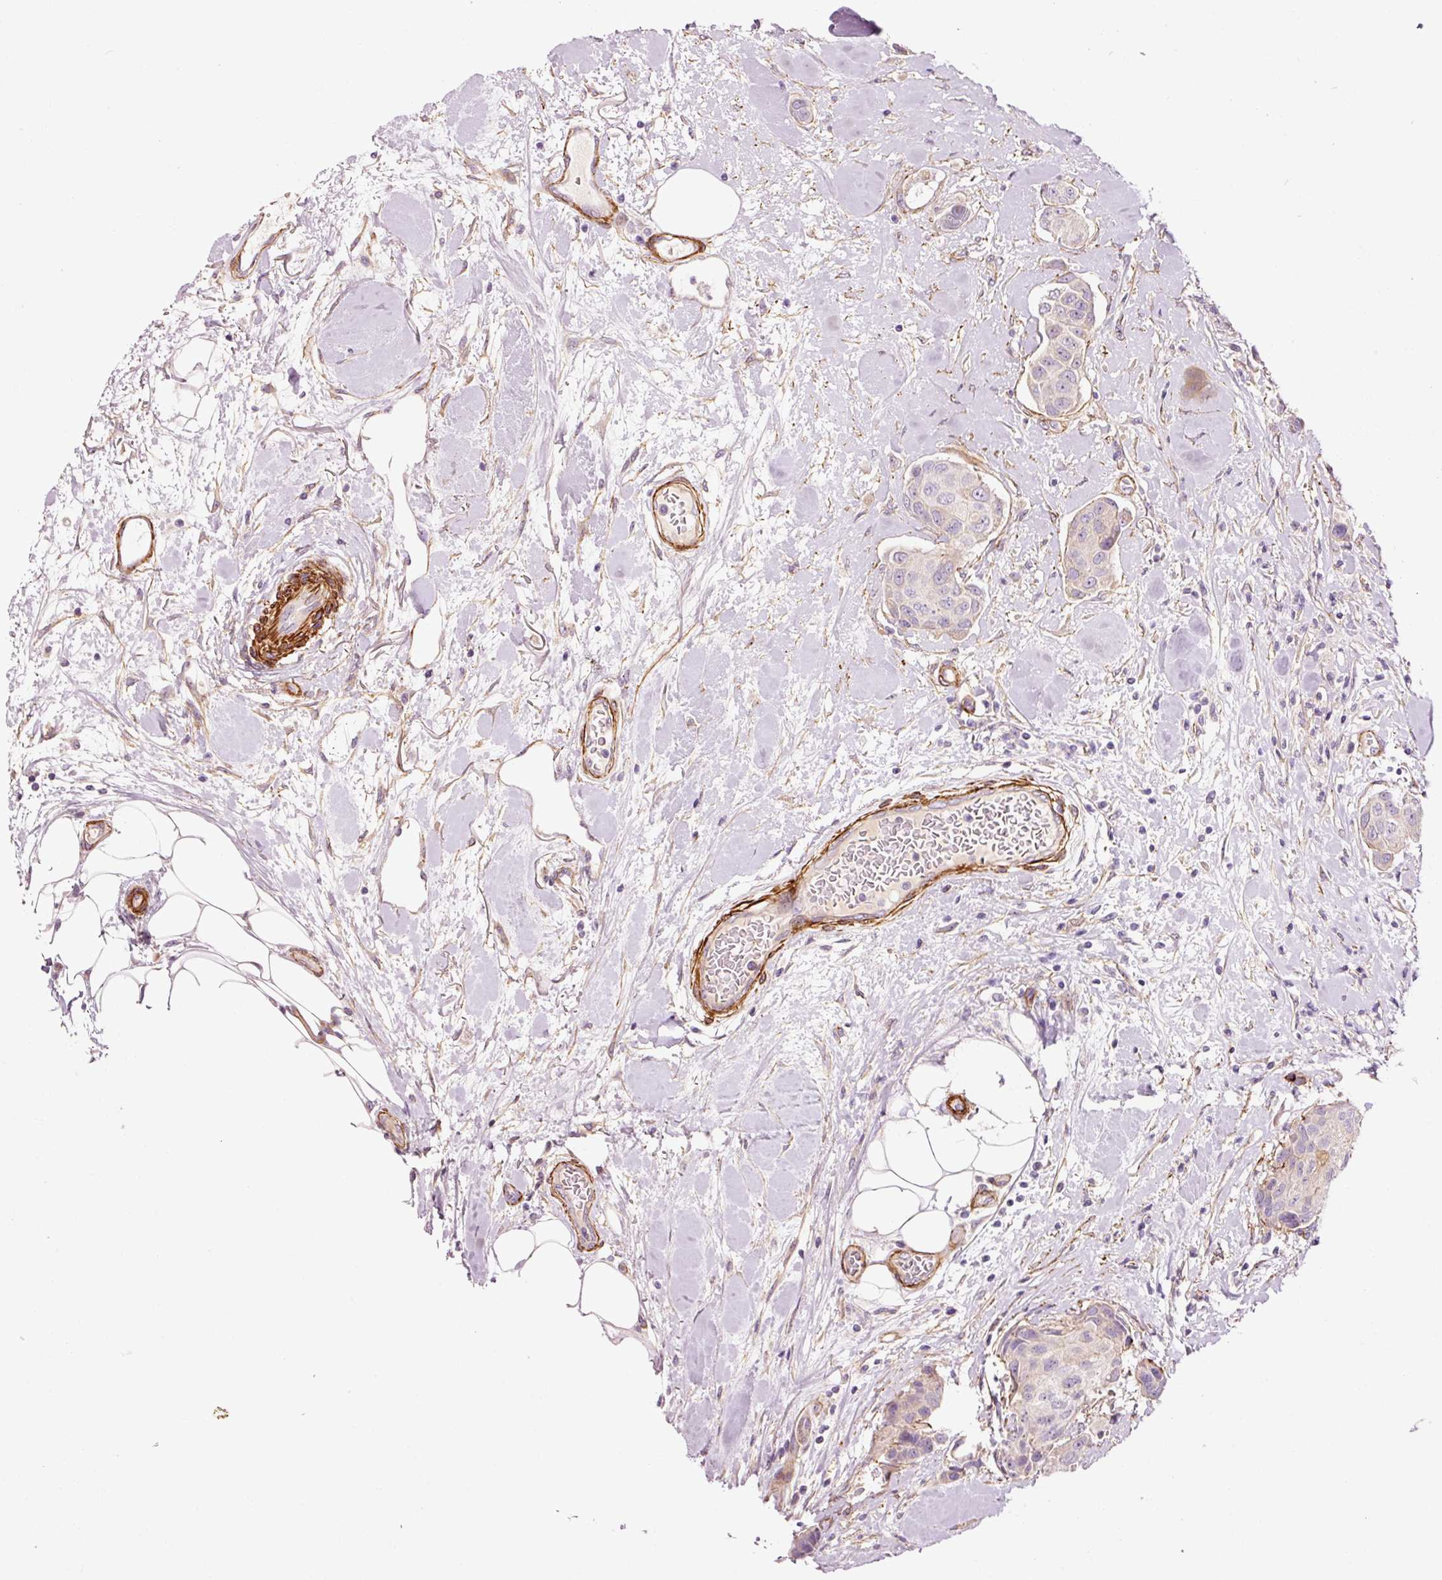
{"staining": {"intensity": "negative", "quantity": "none", "location": "none"}, "tissue": "breast cancer", "cell_type": "Tumor cells", "image_type": "cancer", "snomed": [{"axis": "morphology", "description": "Duct carcinoma"}, {"axis": "topography", "description": "Breast"}, {"axis": "topography", "description": "Lymph node"}], "caption": "There is no significant positivity in tumor cells of breast cancer.", "gene": "ANKRD20A1", "patient": {"sex": "female", "age": 80}}